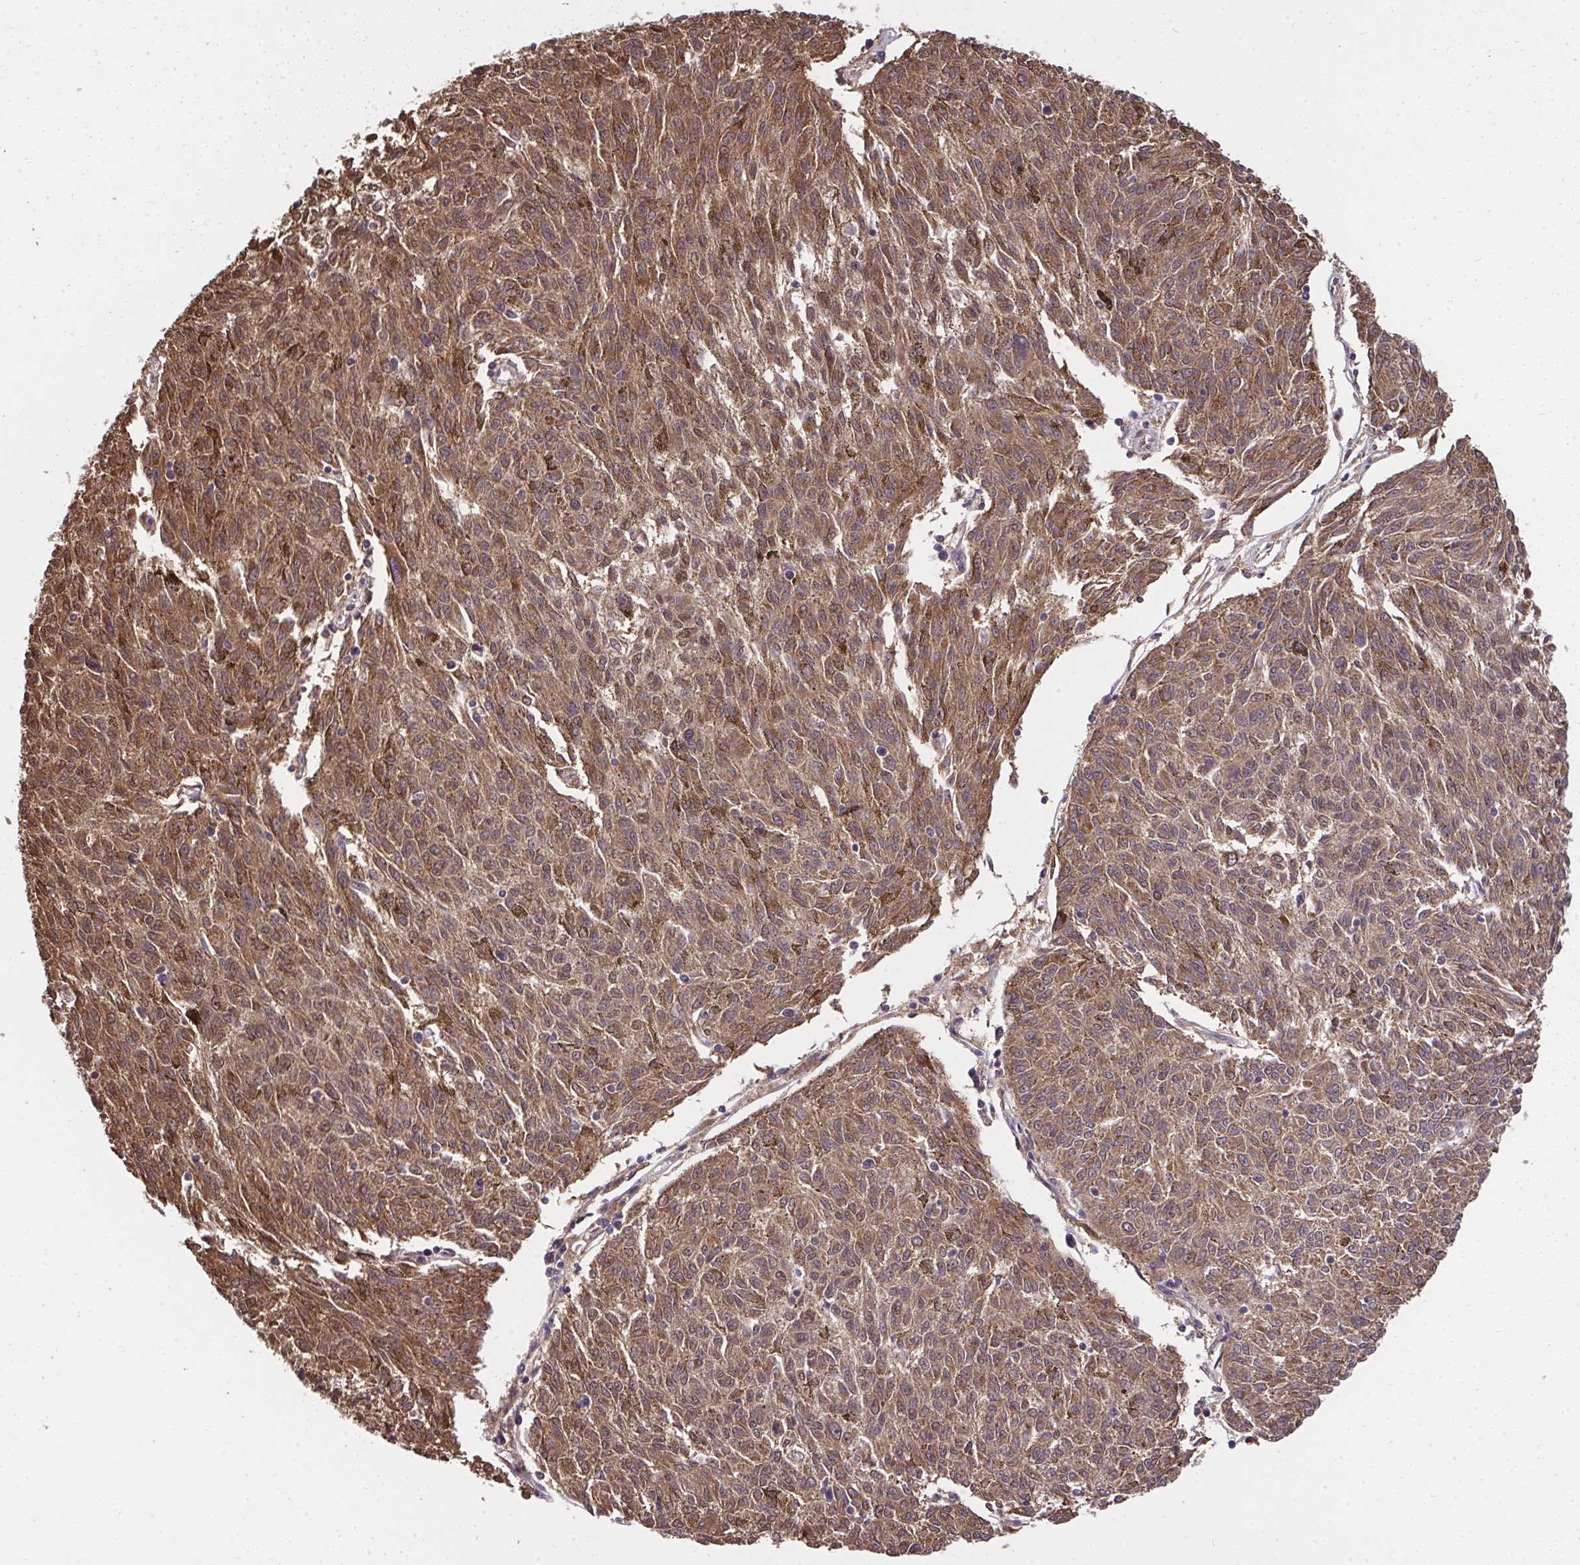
{"staining": {"intensity": "strong", "quantity": ">75%", "location": "cytoplasmic/membranous,nuclear"}, "tissue": "melanoma", "cell_type": "Tumor cells", "image_type": "cancer", "snomed": [{"axis": "morphology", "description": "Malignant melanoma, NOS"}, {"axis": "topography", "description": "Skin"}], "caption": "Protein expression analysis of human melanoma reveals strong cytoplasmic/membranous and nuclear staining in approximately >75% of tumor cells. Using DAB (brown) and hematoxylin (blue) stains, captured at high magnification using brightfield microscopy.", "gene": "RDH14", "patient": {"sex": "female", "age": 72}}